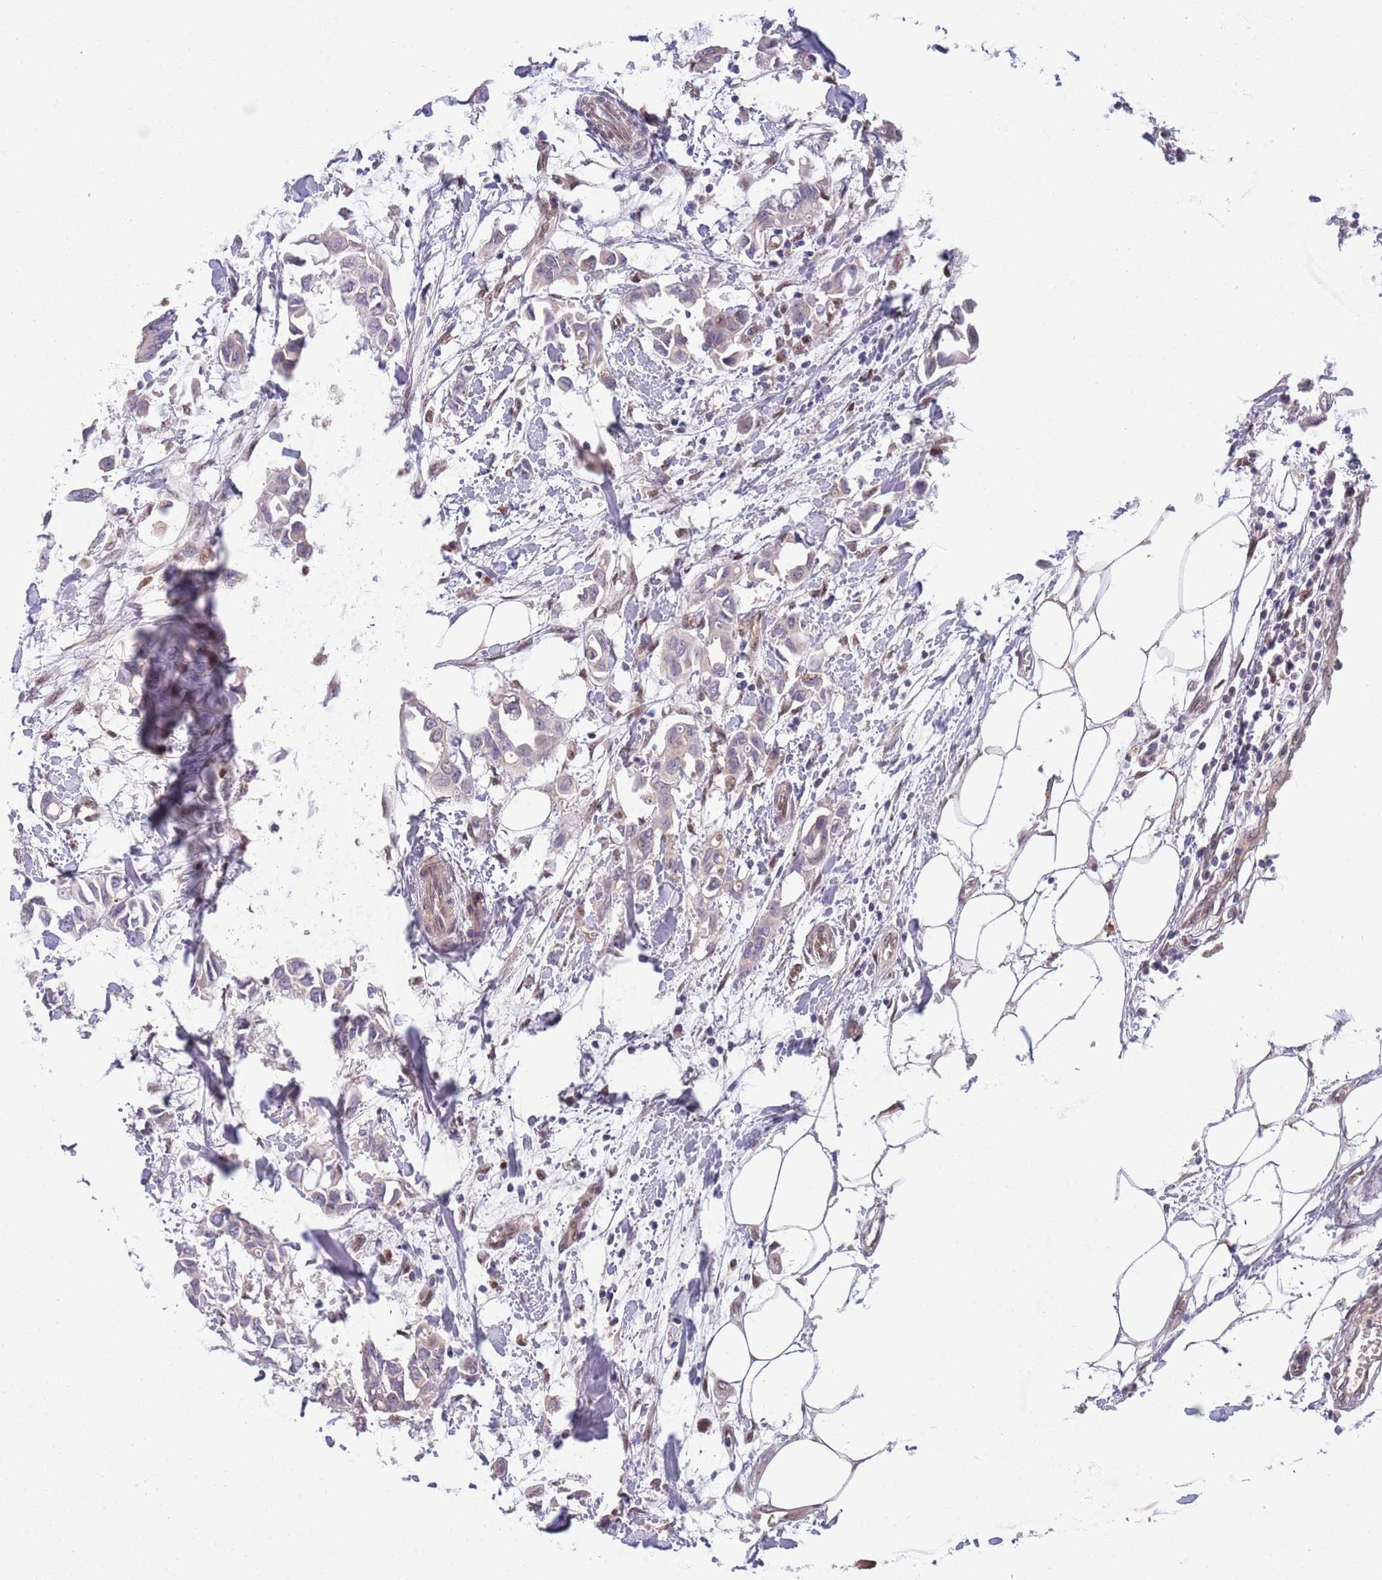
{"staining": {"intensity": "negative", "quantity": "none", "location": "none"}, "tissue": "breast cancer", "cell_type": "Tumor cells", "image_type": "cancer", "snomed": [{"axis": "morphology", "description": "Duct carcinoma"}, {"axis": "topography", "description": "Breast"}], "caption": "Protein analysis of breast cancer demonstrates no significant expression in tumor cells.", "gene": "NLRP6", "patient": {"sex": "female", "age": 41}}